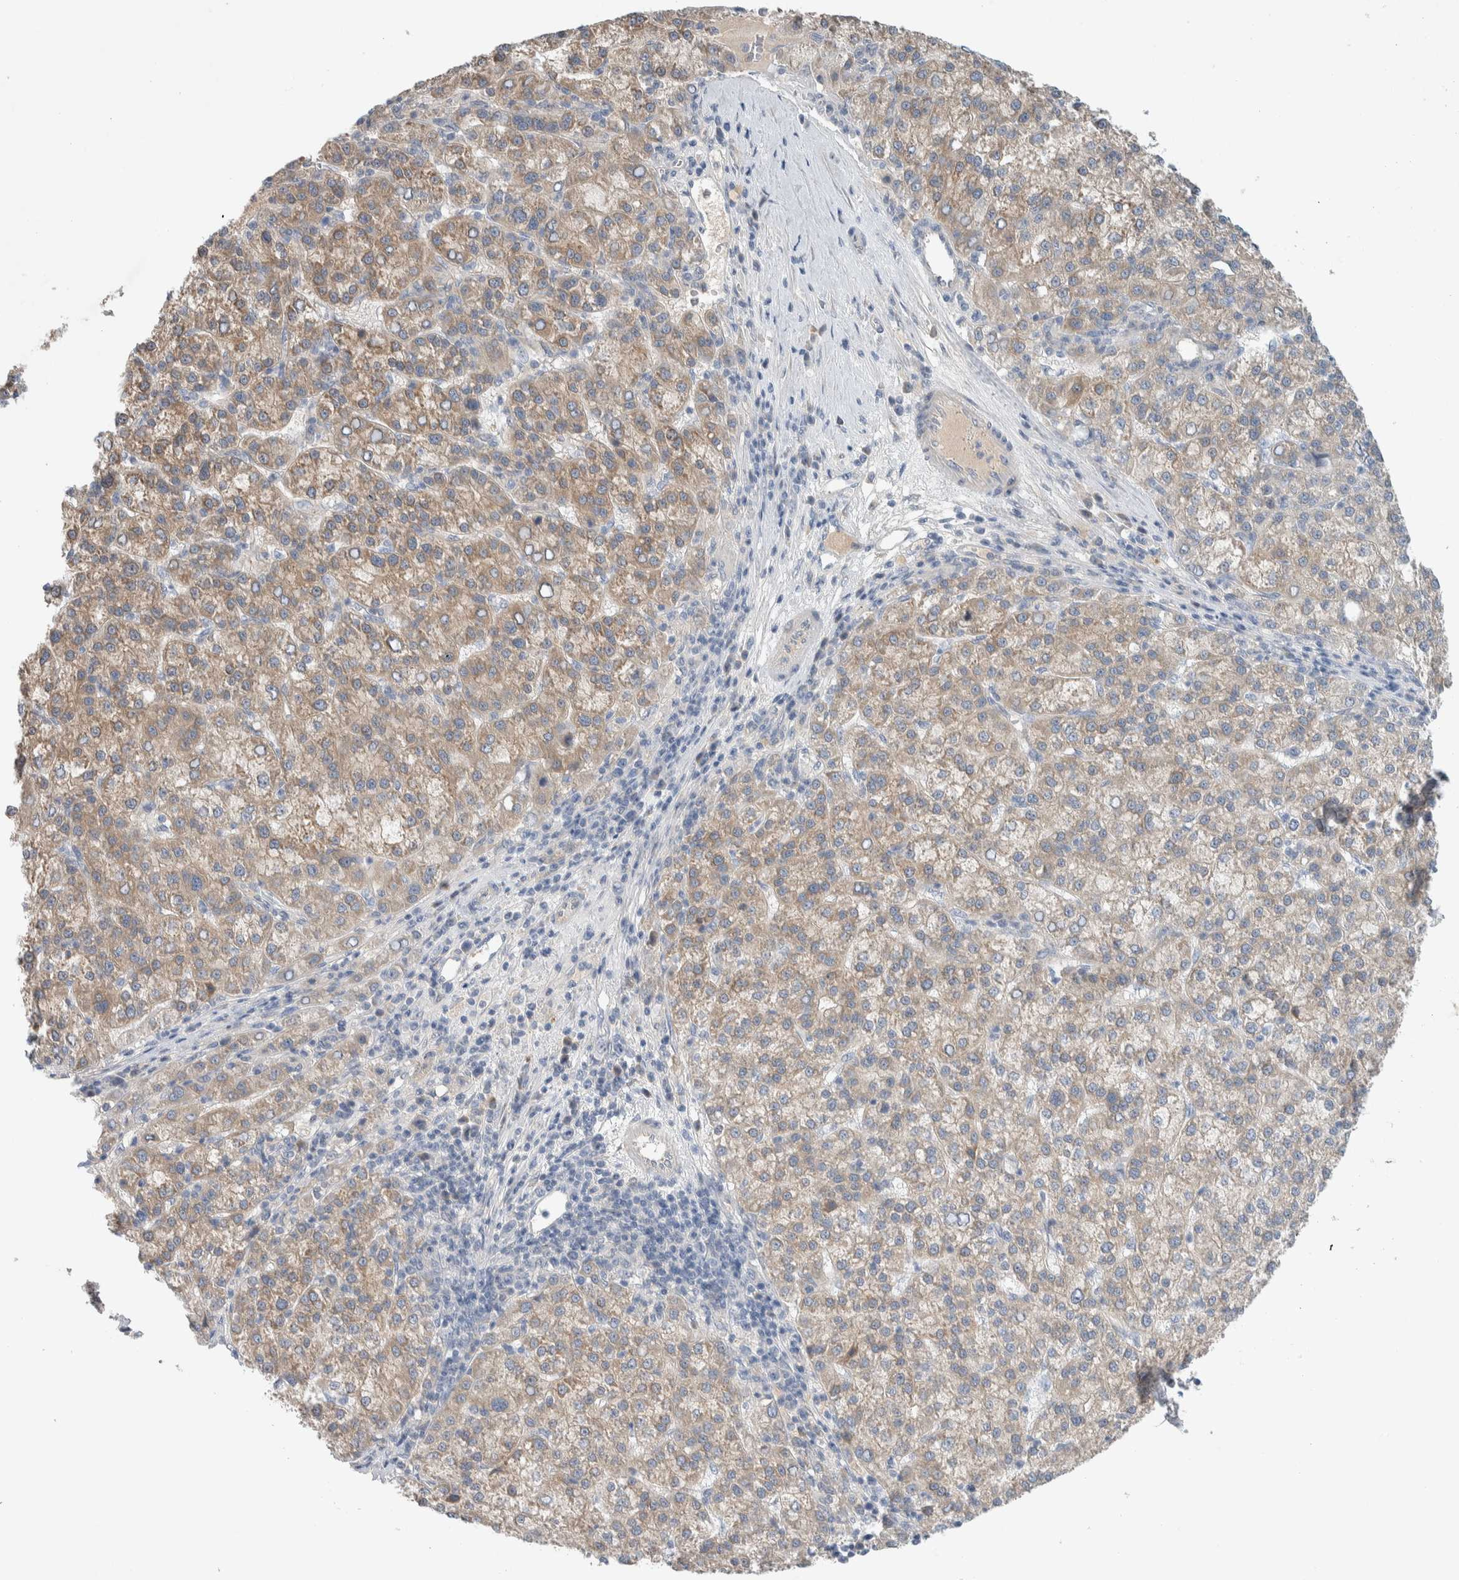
{"staining": {"intensity": "weak", "quantity": ">75%", "location": "cytoplasmic/membranous"}, "tissue": "liver cancer", "cell_type": "Tumor cells", "image_type": "cancer", "snomed": [{"axis": "morphology", "description": "Carcinoma, Hepatocellular, NOS"}, {"axis": "topography", "description": "Liver"}], "caption": "Liver cancer (hepatocellular carcinoma) stained for a protein (brown) shows weak cytoplasmic/membranous positive positivity in approximately >75% of tumor cells.", "gene": "DEPTOR", "patient": {"sex": "female", "age": 58}}